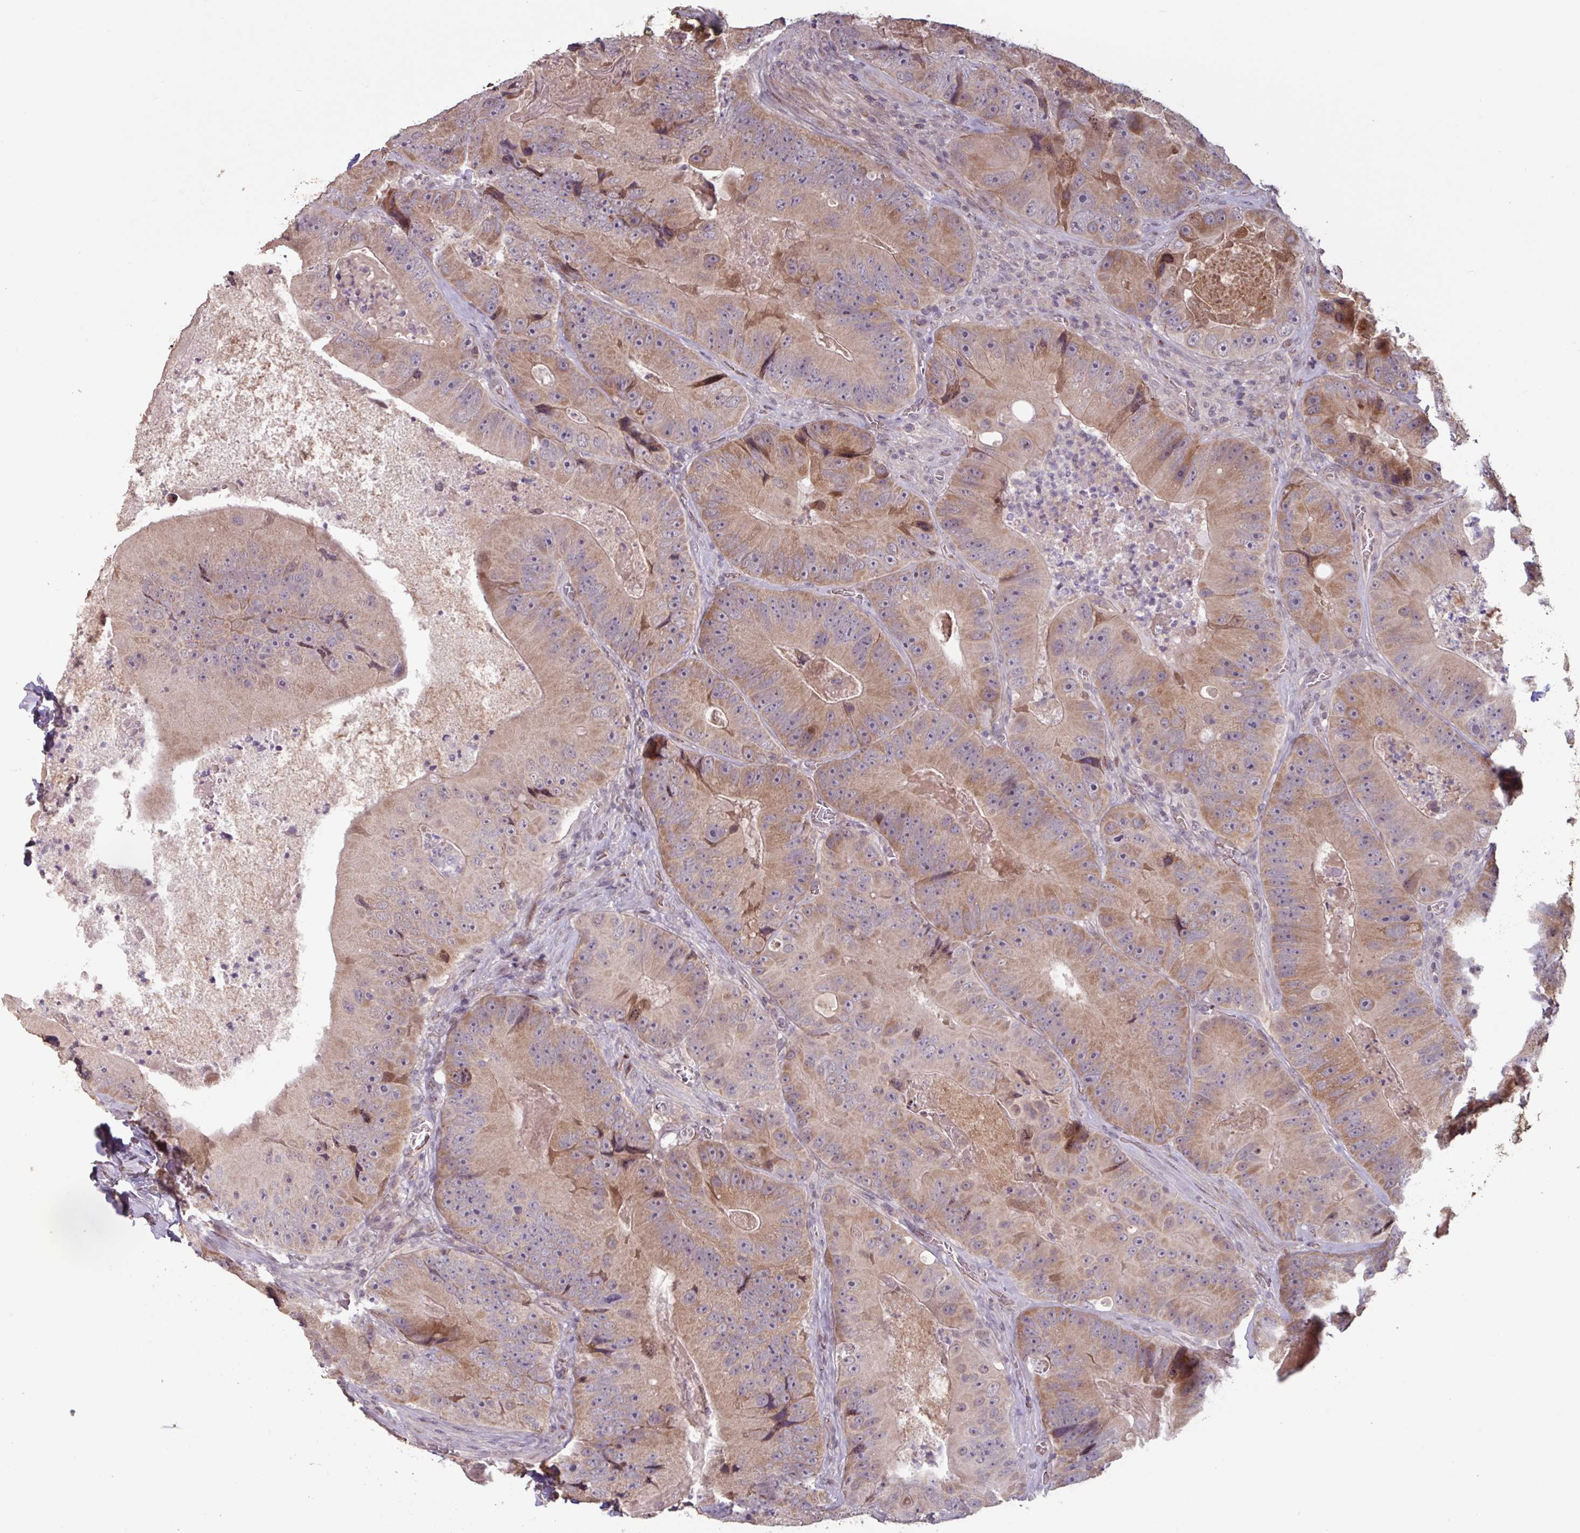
{"staining": {"intensity": "moderate", "quantity": ">75%", "location": "cytoplasmic/membranous"}, "tissue": "colorectal cancer", "cell_type": "Tumor cells", "image_type": "cancer", "snomed": [{"axis": "morphology", "description": "Adenocarcinoma, NOS"}, {"axis": "topography", "description": "Colon"}], "caption": "IHC image of human colorectal adenocarcinoma stained for a protein (brown), which exhibits medium levels of moderate cytoplasmic/membranous expression in approximately >75% of tumor cells.", "gene": "TMEM88", "patient": {"sex": "female", "age": 86}}